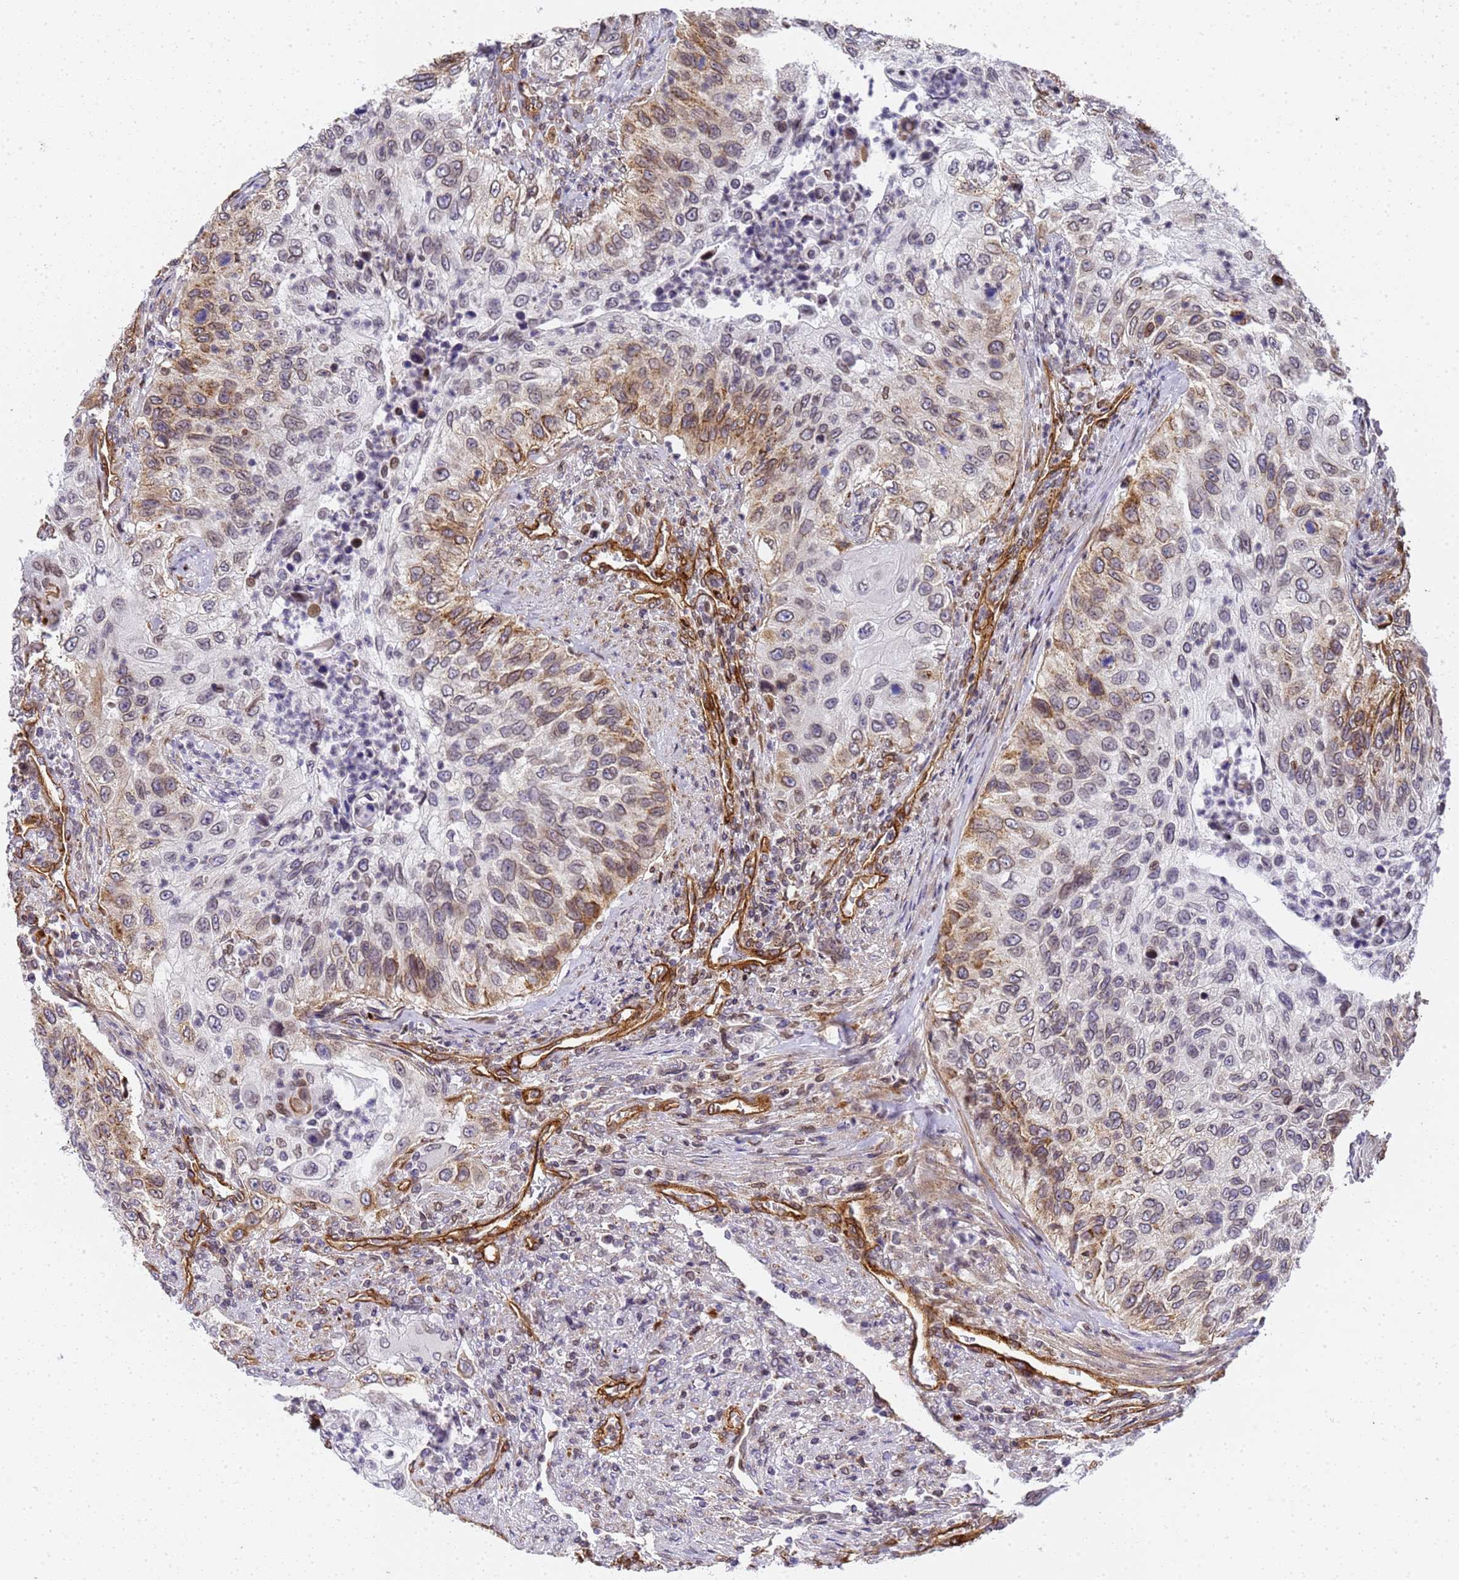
{"staining": {"intensity": "strong", "quantity": "25%-75%", "location": "cytoplasmic/membranous"}, "tissue": "urothelial cancer", "cell_type": "Tumor cells", "image_type": "cancer", "snomed": [{"axis": "morphology", "description": "Urothelial carcinoma, High grade"}, {"axis": "topography", "description": "Urinary bladder"}], "caption": "Immunohistochemical staining of human urothelial carcinoma (high-grade) reveals high levels of strong cytoplasmic/membranous protein positivity in approximately 25%-75% of tumor cells.", "gene": "IGFBP7", "patient": {"sex": "female", "age": 60}}